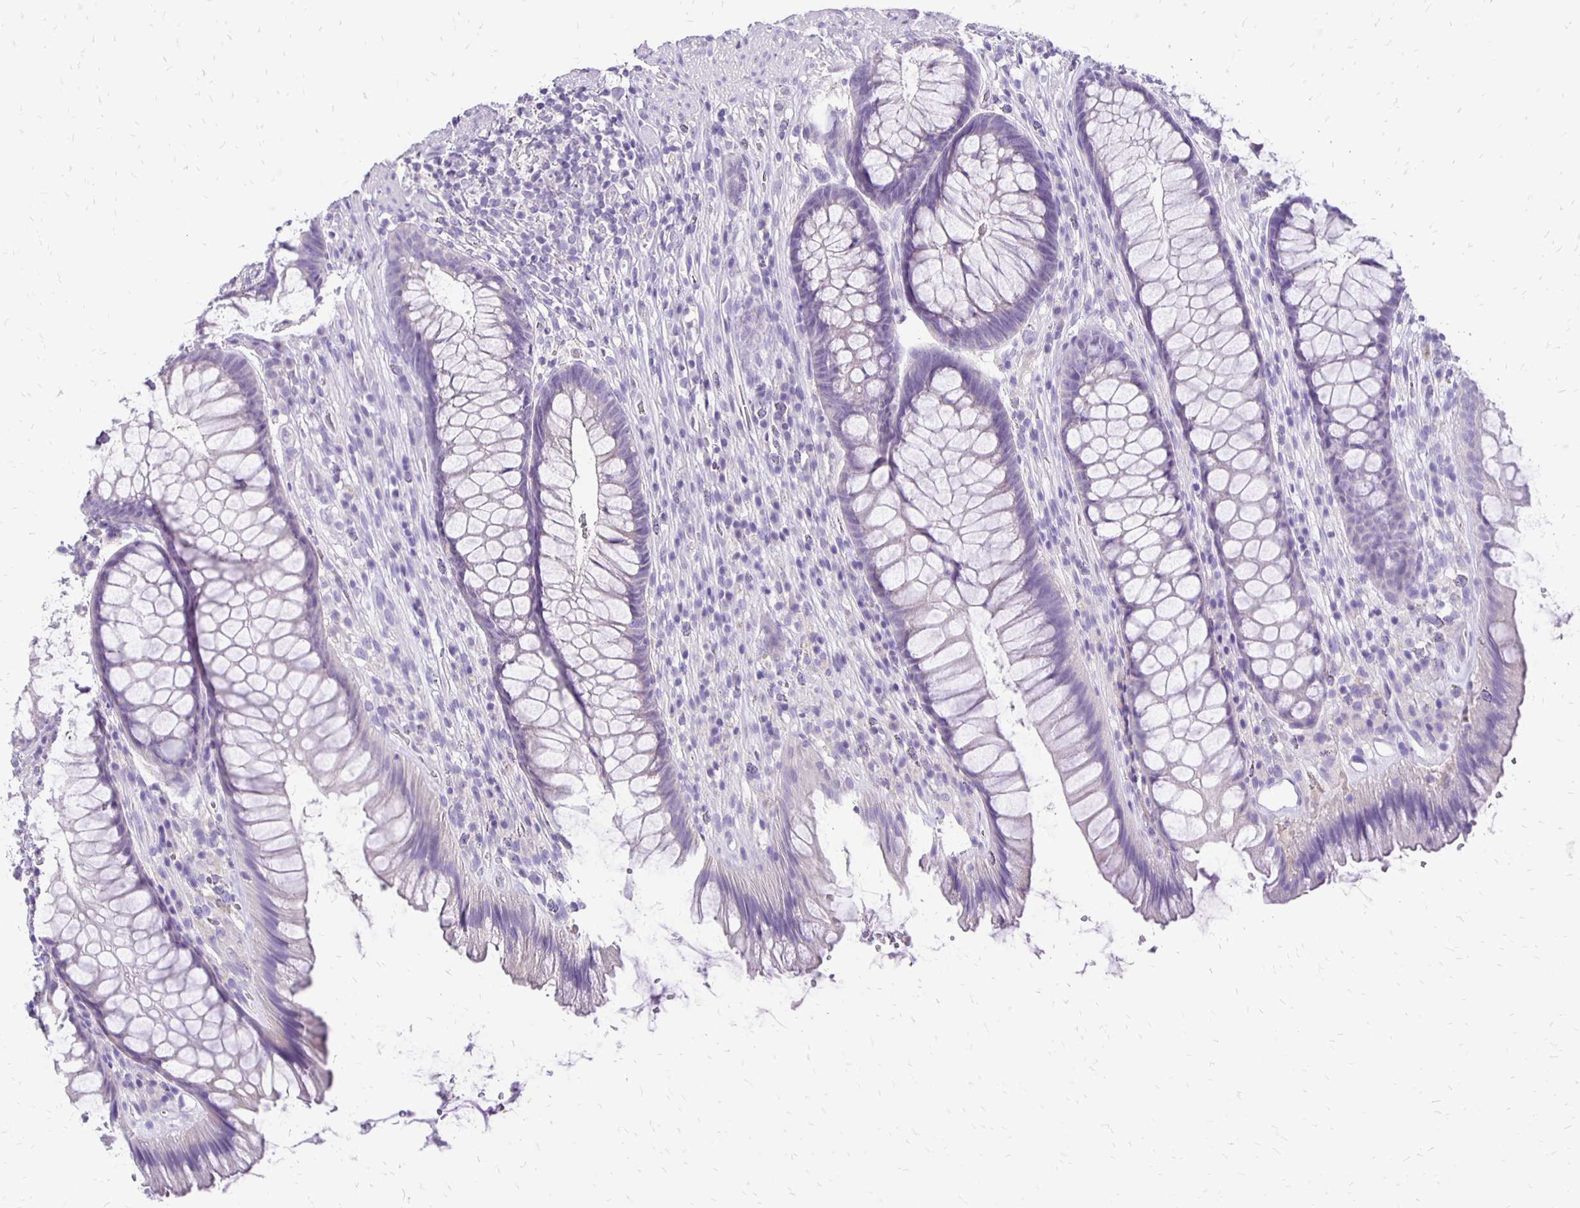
{"staining": {"intensity": "negative", "quantity": "none", "location": "none"}, "tissue": "rectum", "cell_type": "Glandular cells", "image_type": "normal", "snomed": [{"axis": "morphology", "description": "Normal tissue, NOS"}, {"axis": "topography", "description": "Rectum"}], "caption": "Immunohistochemistry (IHC) histopathology image of unremarkable rectum: rectum stained with DAB (3,3'-diaminobenzidine) reveals no significant protein staining in glandular cells.", "gene": "ANKRD45", "patient": {"sex": "male", "age": 53}}